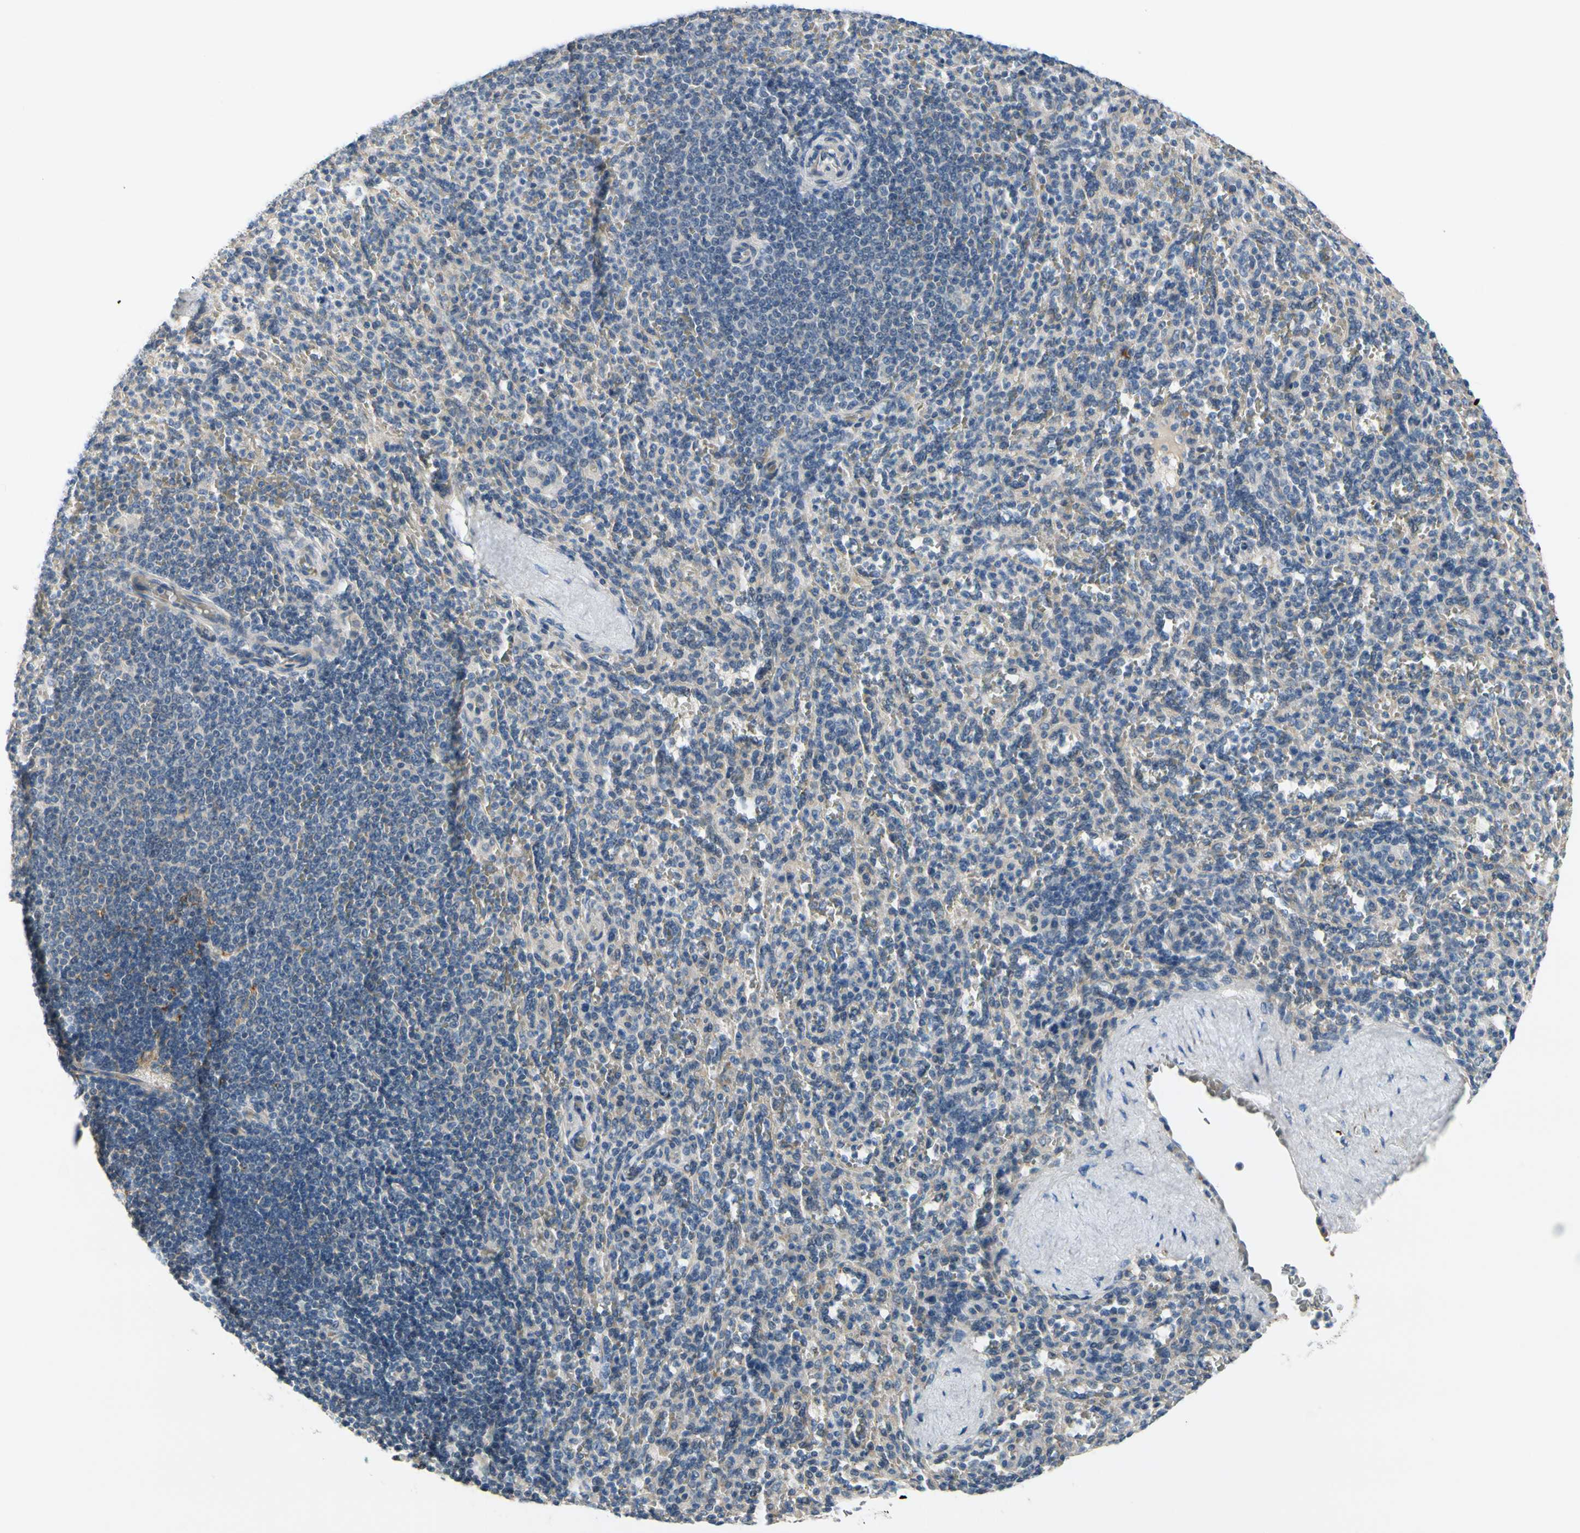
{"staining": {"intensity": "negative", "quantity": "none", "location": "none"}, "tissue": "spleen", "cell_type": "Cells in red pulp", "image_type": "normal", "snomed": [{"axis": "morphology", "description": "Normal tissue, NOS"}, {"axis": "topography", "description": "Spleen"}], "caption": "IHC of benign human spleen reveals no expression in cells in red pulp.", "gene": "SLC27A6", "patient": {"sex": "male", "age": 36}}